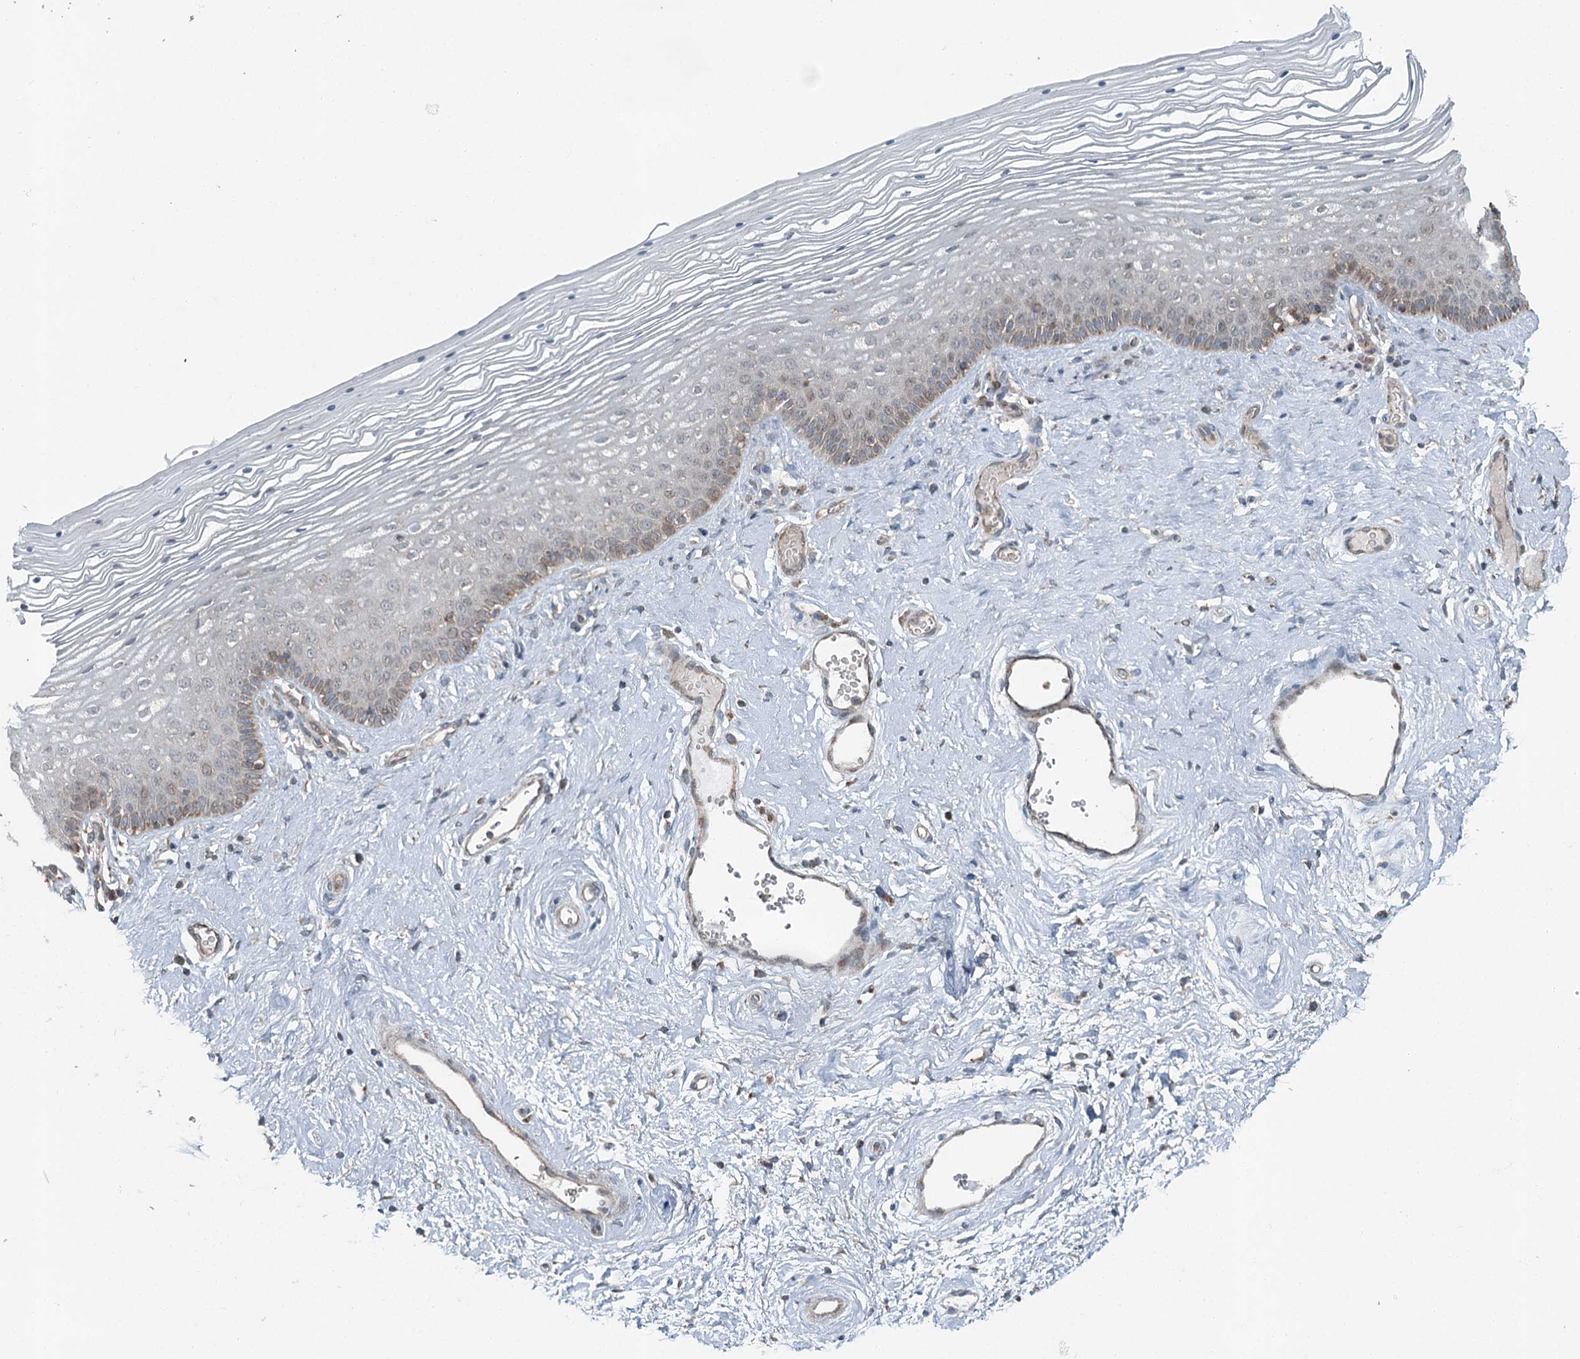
{"staining": {"intensity": "weak", "quantity": "<25%", "location": "cytoplasmic/membranous"}, "tissue": "vagina", "cell_type": "Squamous epithelial cells", "image_type": "normal", "snomed": [{"axis": "morphology", "description": "Normal tissue, NOS"}, {"axis": "topography", "description": "Vagina"}], "caption": "Immunohistochemistry (IHC) of benign human vagina exhibits no expression in squamous epithelial cells. Brightfield microscopy of immunohistochemistry (IHC) stained with DAB (brown) and hematoxylin (blue), captured at high magnification.", "gene": "SKIC3", "patient": {"sex": "female", "age": 46}}